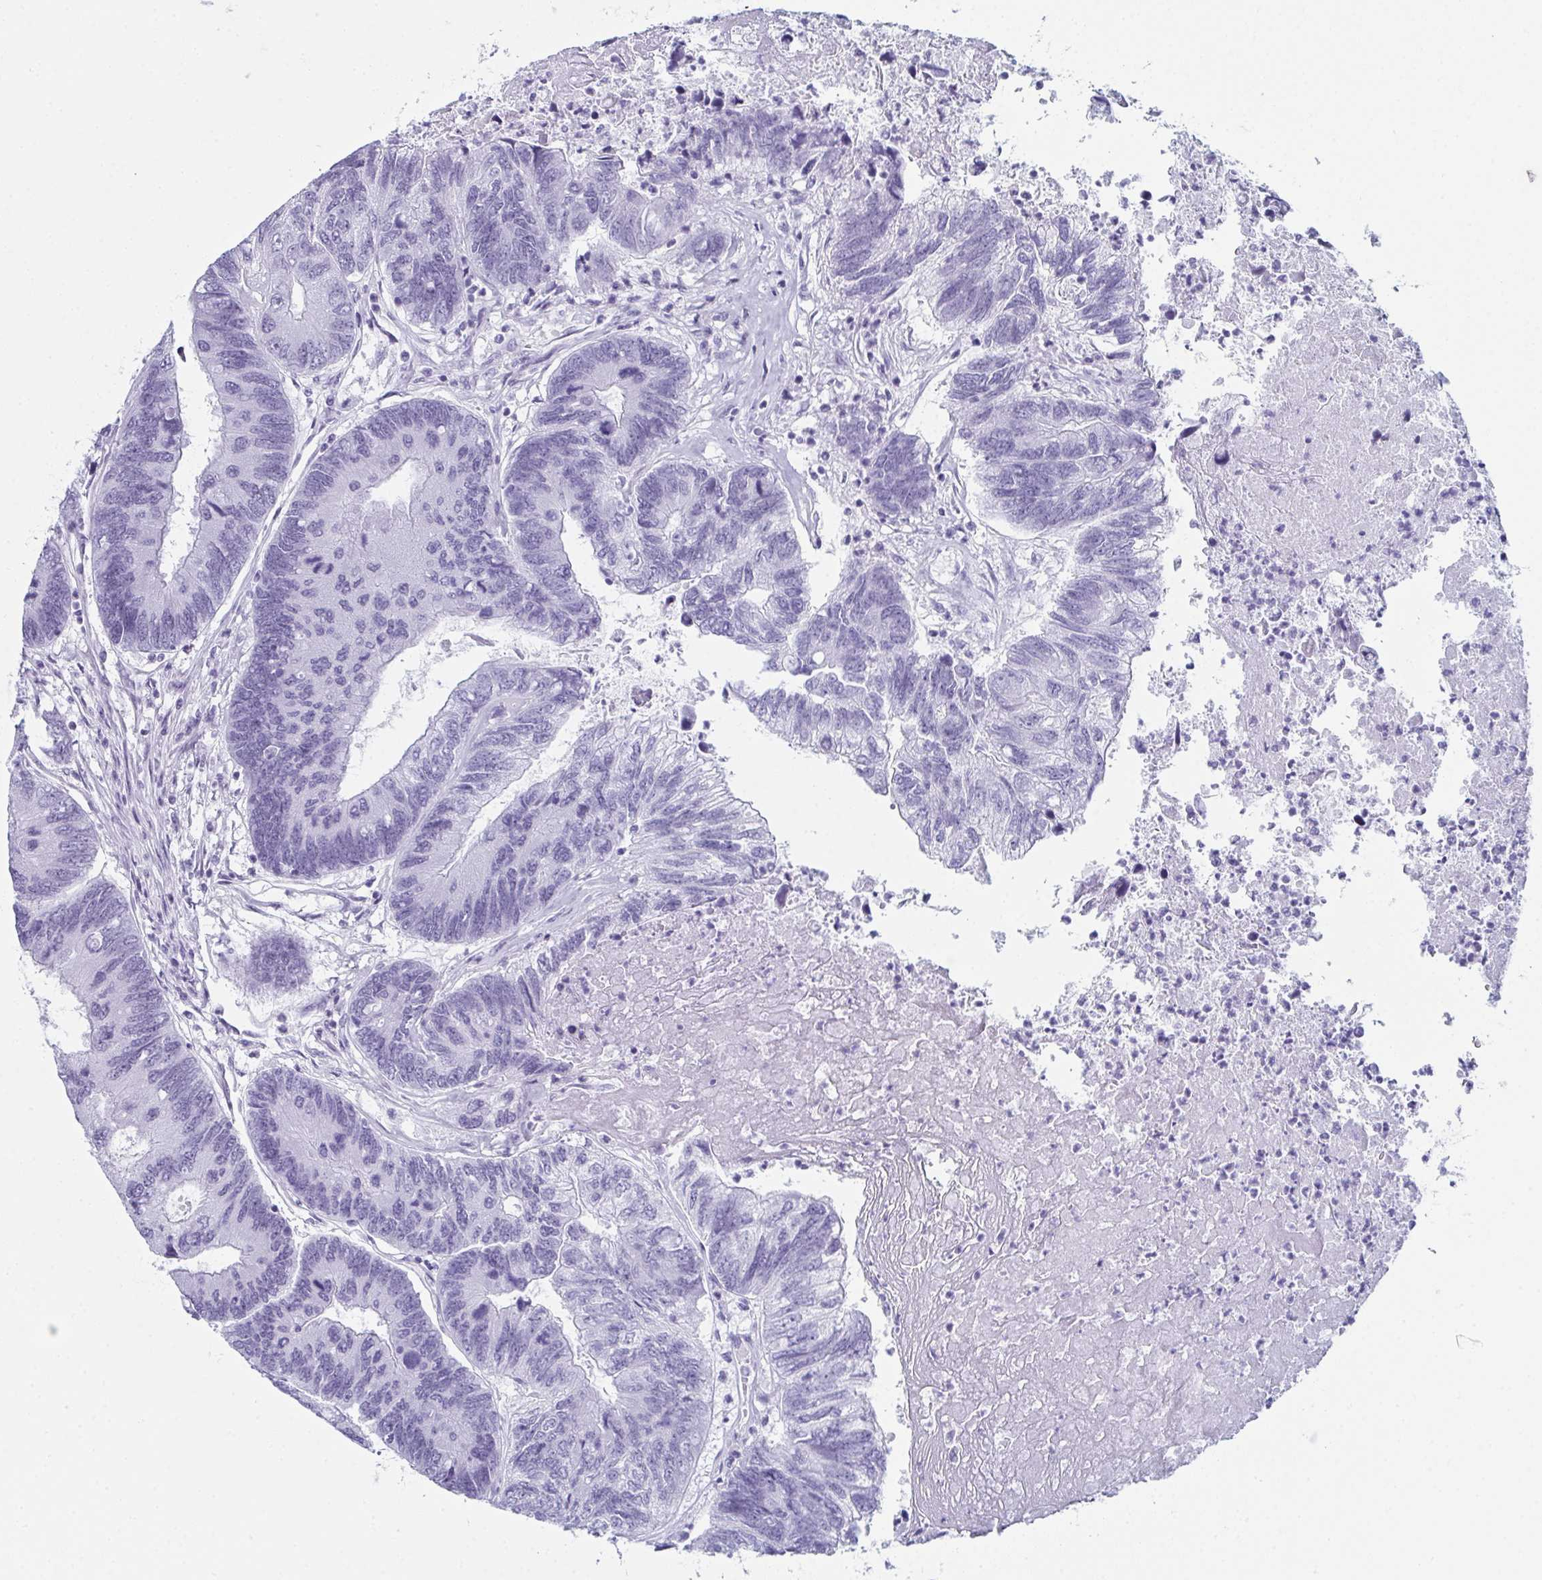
{"staining": {"intensity": "negative", "quantity": "none", "location": "none"}, "tissue": "colorectal cancer", "cell_type": "Tumor cells", "image_type": "cancer", "snomed": [{"axis": "morphology", "description": "Adenocarcinoma, NOS"}, {"axis": "topography", "description": "Colon"}], "caption": "High magnification brightfield microscopy of adenocarcinoma (colorectal) stained with DAB (brown) and counterstained with hematoxylin (blue): tumor cells show no significant staining. (DAB (3,3'-diaminobenzidine) immunohistochemistry (IHC) with hematoxylin counter stain).", "gene": "ENKUR", "patient": {"sex": "female", "age": 67}}